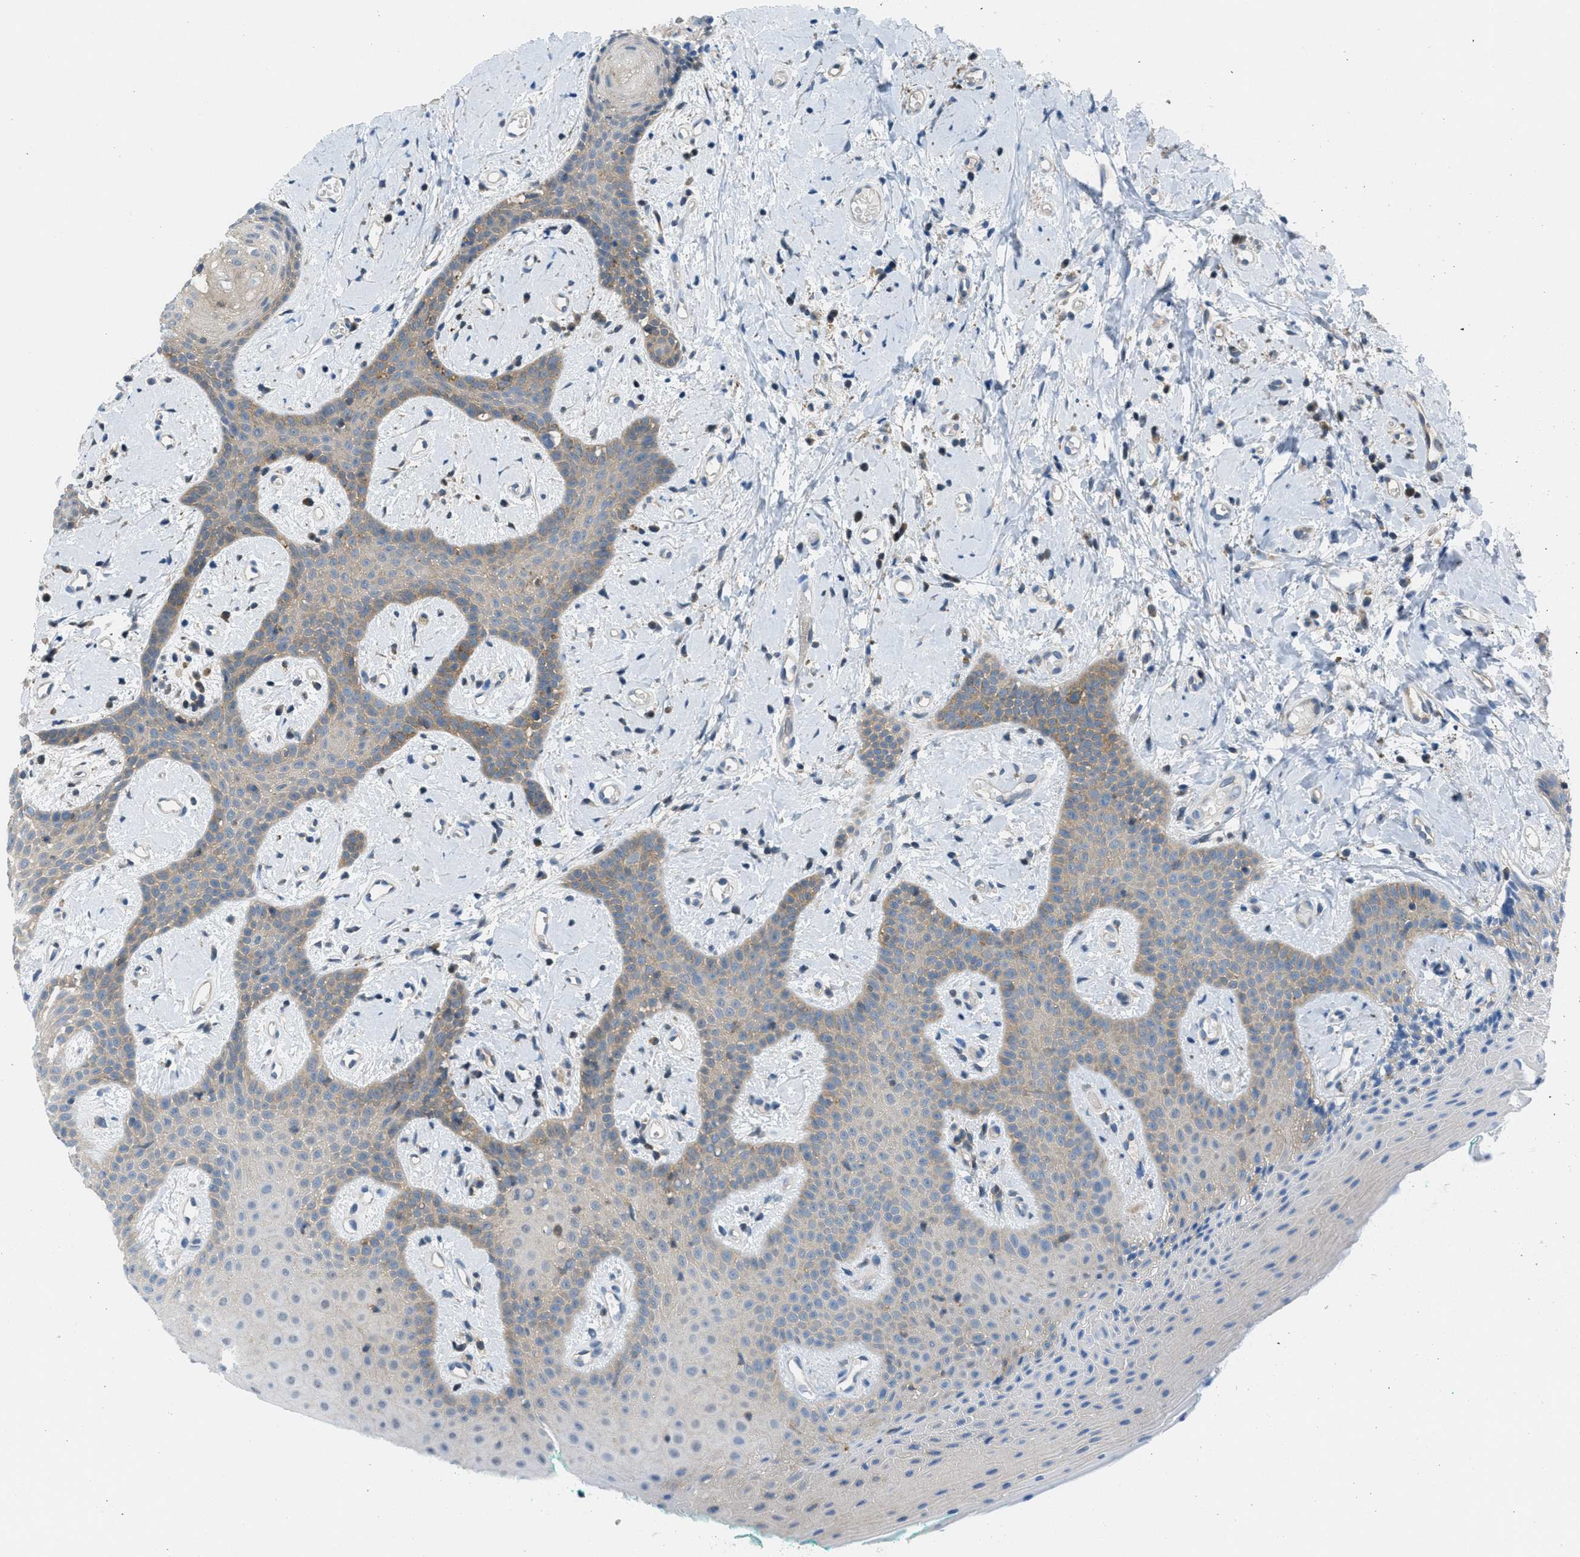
{"staining": {"intensity": "weak", "quantity": "25%-75%", "location": "cytoplasmic/membranous"}, "tissue": "oral mucosa", "cell_type": "Squamous epithelial cells", "image_type": "normal", "snomed": [{"axis": "morphology", "description": "Normal tissue, NOS"}, {"axis": "morphology", "description": "Squamous cell carcinoma, NOS"}, {"axis": "topography", "description": "Oral tissue"}, {"axis": "topography", "description": "Salivary gland"}, {"axis": "topography", "description": "Head-Neck"}], "caption": "Protein expression analysis of unremarkable oral mucosa displays weak cytoplasmic/membranous staining in about 25%-75% of squamous epithelial cells. (DAB (3,3'-diaminobenzidine) IHC with brightfield microscopy, high magnification).", "gene": "PIP5K1C", "patient": {"sex": "female", "age": 62}}